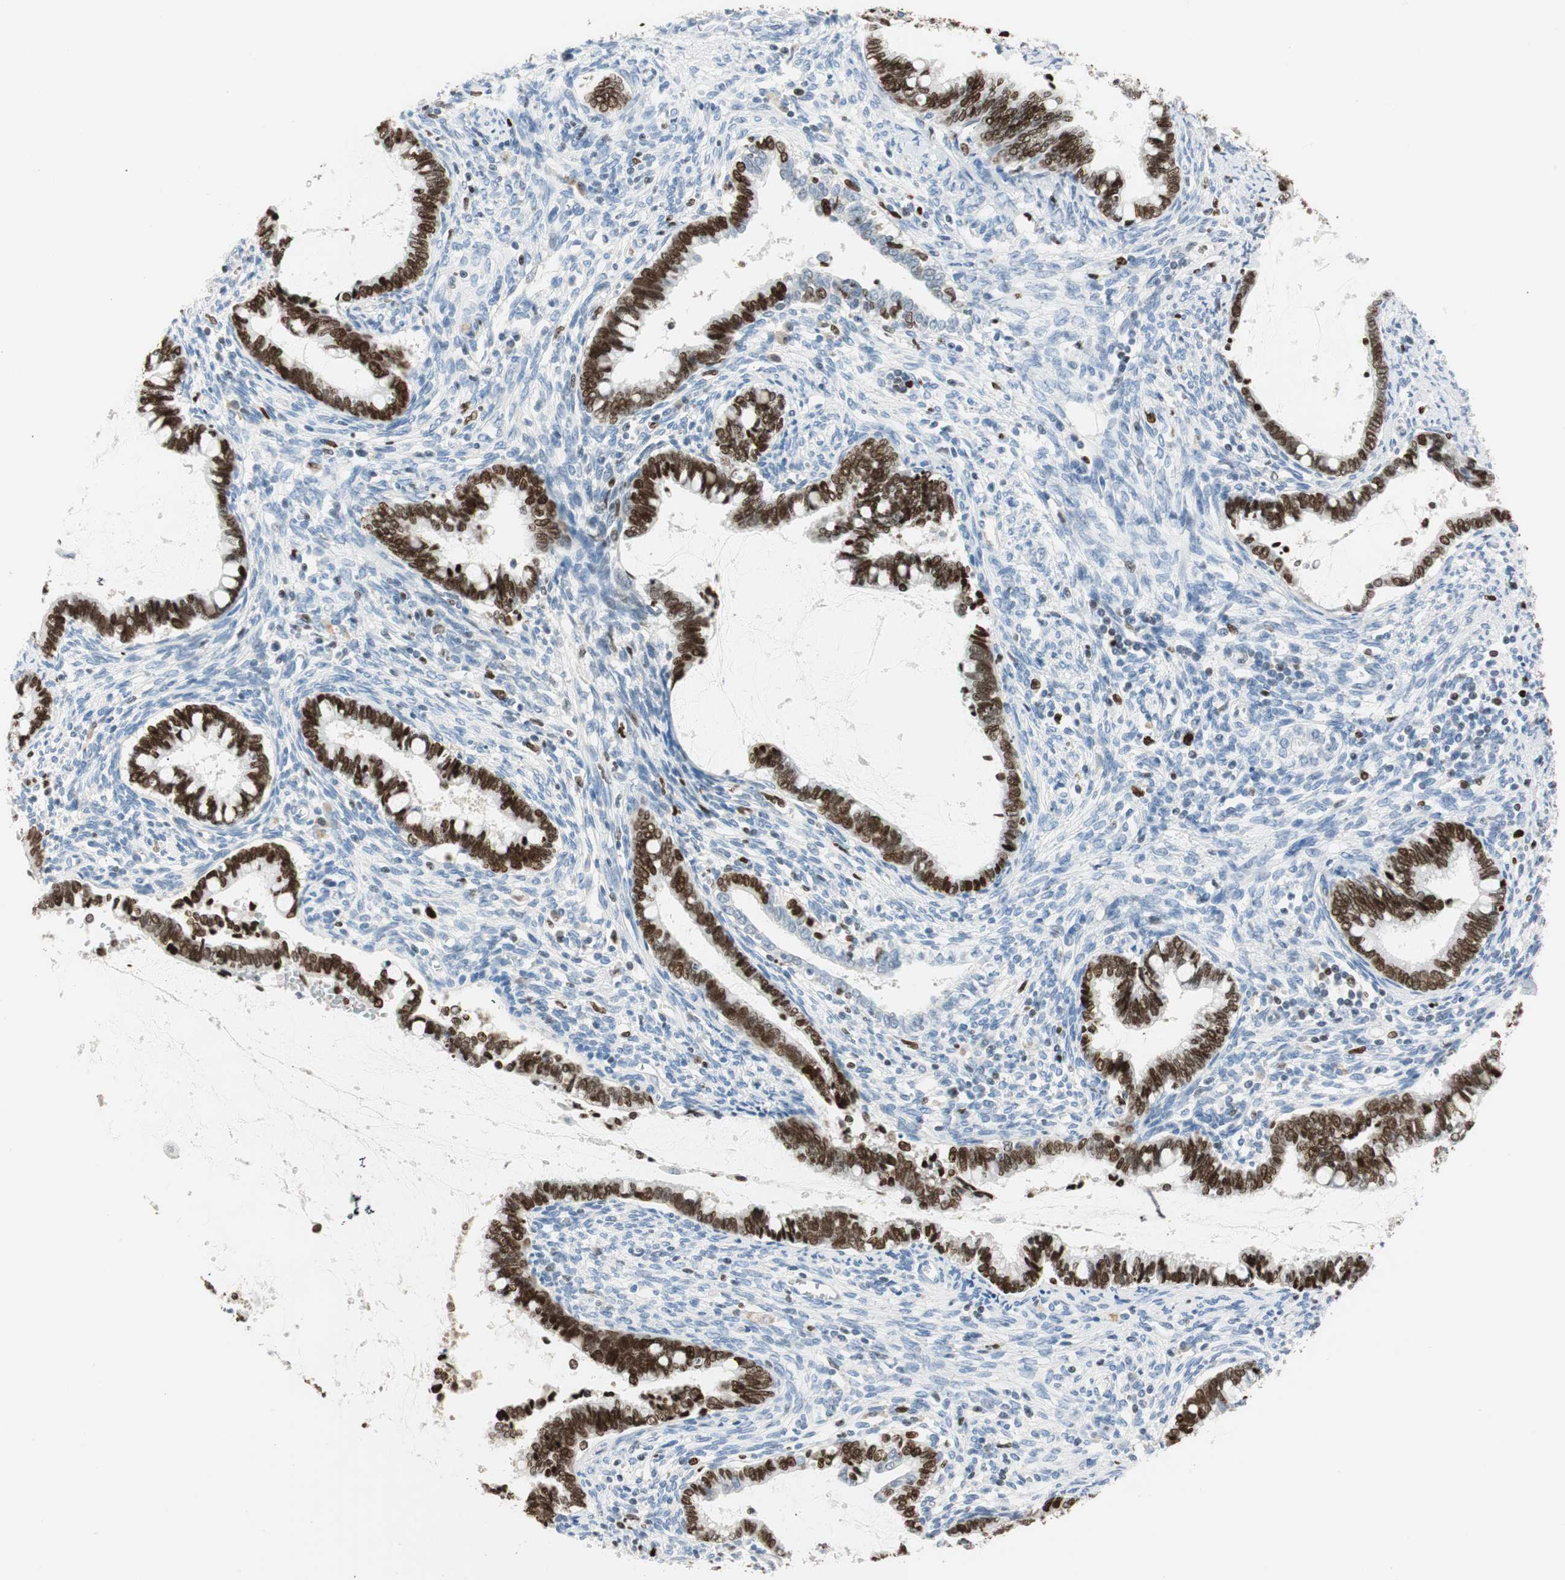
{"staining": {"intensity": "strong", "quantity": ">75%", "location": "nuclear"}, "tissue": "cervical cancer", "cell_type": "Tumor cells", "image_type": "cancer", "snomed": [{"axis": "morphology", "description": "Adenocarcinoma, NOS"}, {"axis": "topography", "description": "Cervix"}], "caption": "The photomicrograph demonstrates immunohistochemical staining of cervical adenocarcinoma. There is strong nuclear expression is present in approximately >75% of tumor cells.", "gene": "EZH2", "patient": {"sex": "female", "age": 44}}